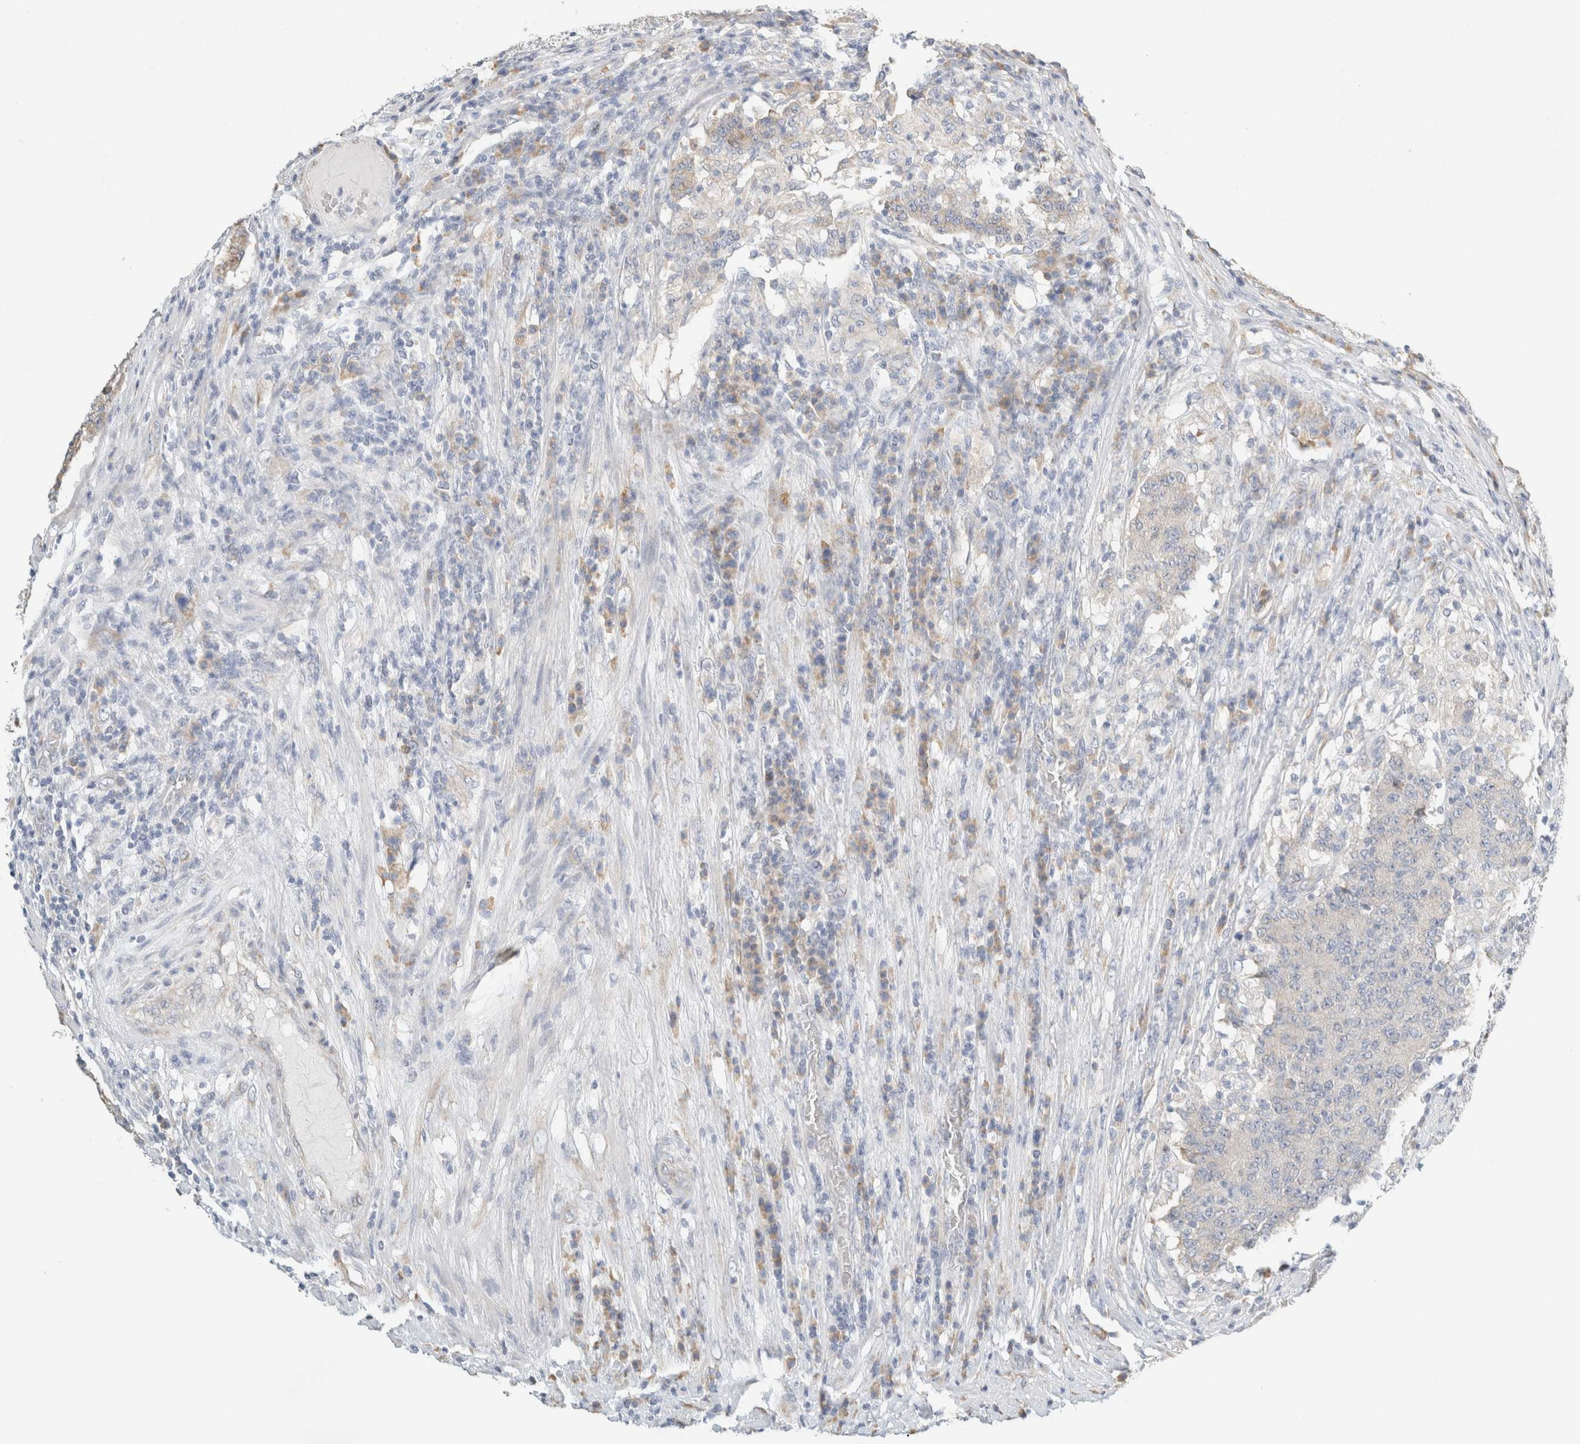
{"staining": {"intensity": "negative", "quantity": "none", "location": "none"}, "tissue": "colorectal cancer", "cell_type": "Tumor cells", "image_type": "cancer", "snomed": [{"axis": "morphology", "description": "Normal tissue, NOS"}, {"axis": "morphology", "description": "Adenocarcinoma, NOS"}, {"axis": "topography", "description": "Colon"}], "caption": "IHC photomicrograph of neoplastic tissue: human colorectal cancer (adenocarcinoma) stained with DAB (3,3'-diaminobenzidine) displays no significant protein staining in tumor cells.", "gene": "NEFM", "patient": {"sex": "female", "age": 75}}